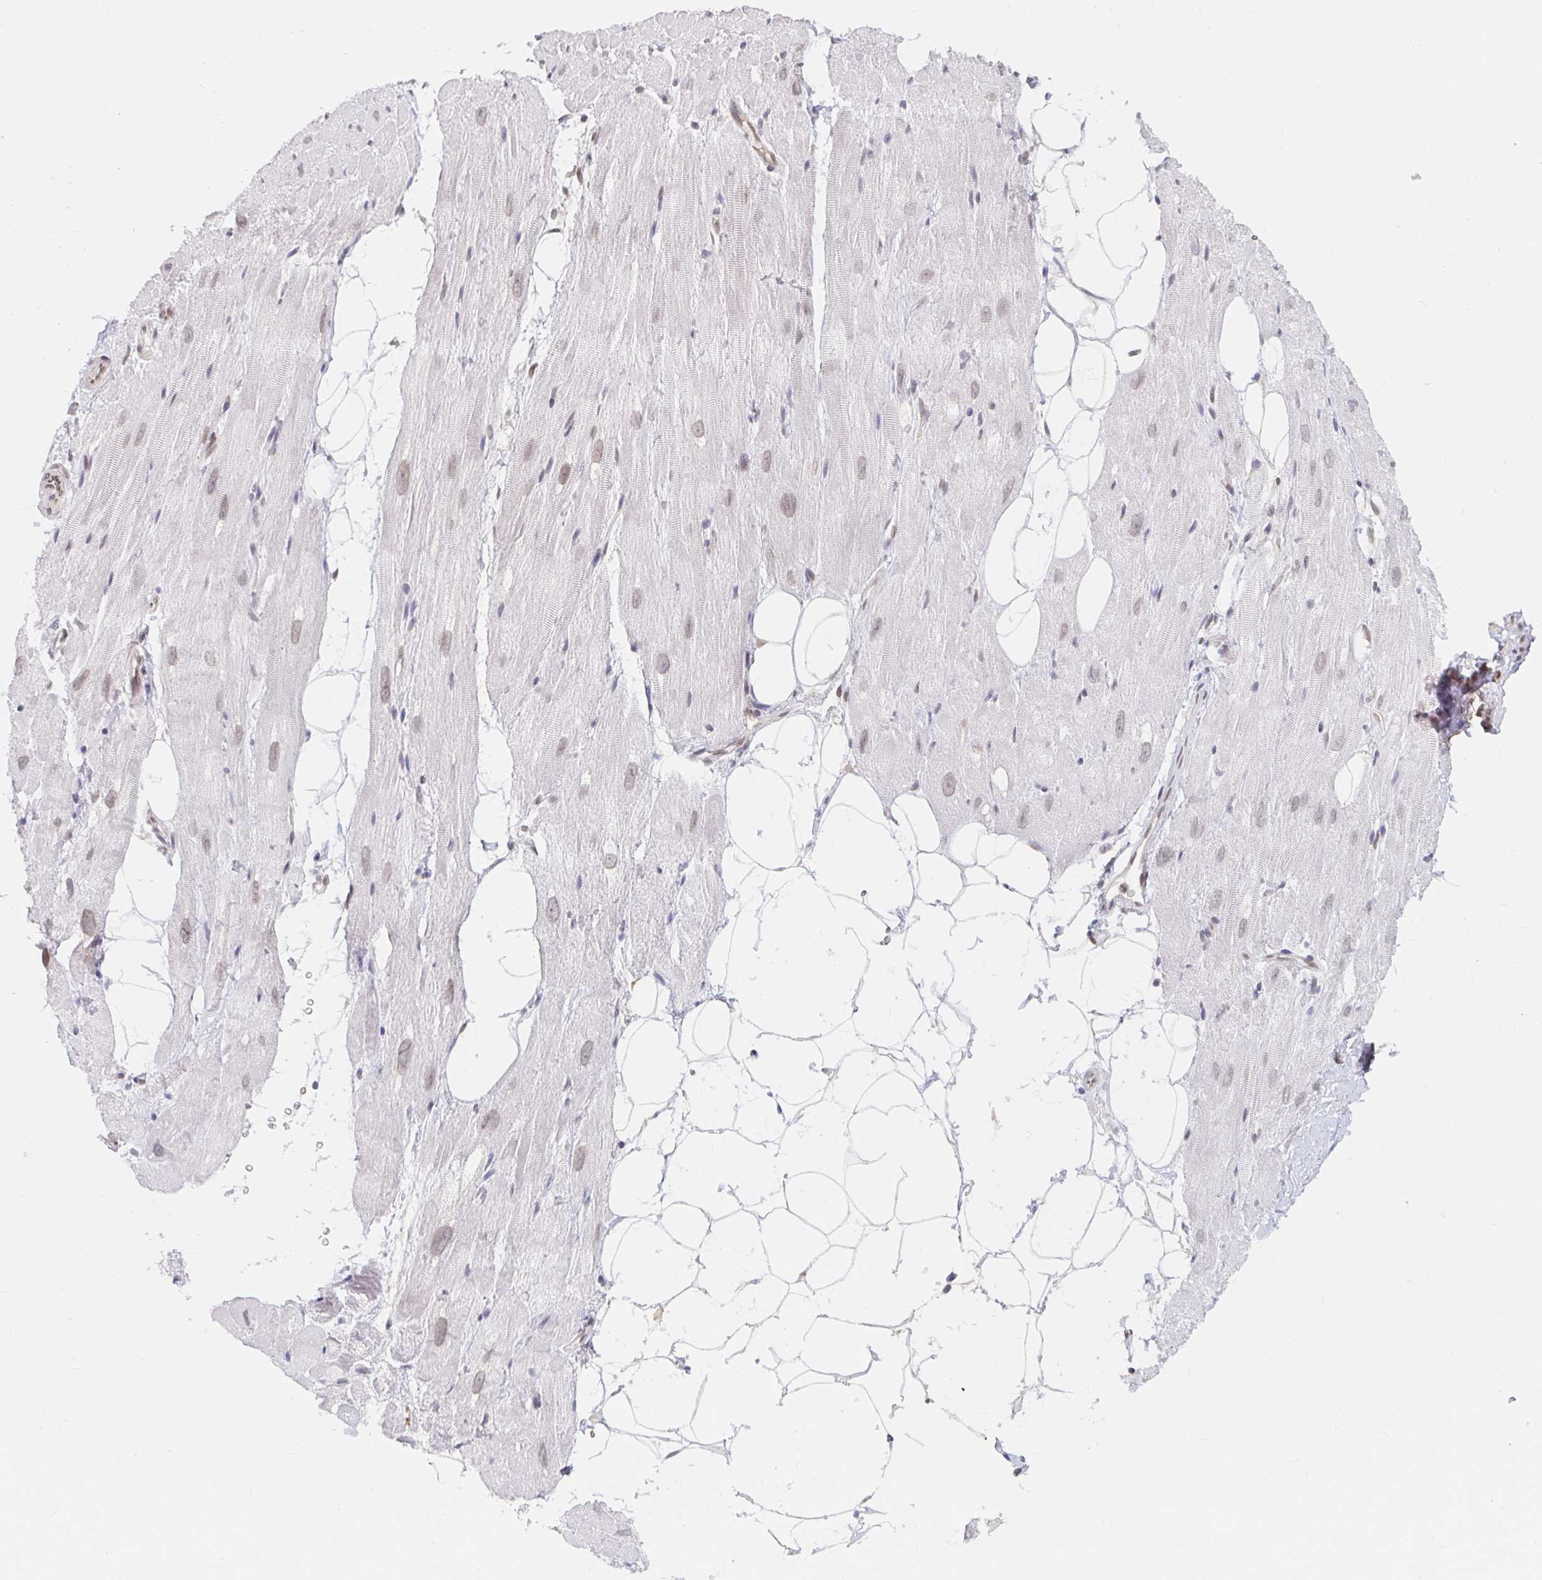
{"staining": {"intensity": "weak", "quantity": "25%-75%", "location": "nuclear"}, "tissue": "heart muscle", "cell_type": "Cardiomyocytes", "image_type": "normal", "snomed": [{"axis": "morphology", "description": "Normal tissue, NOS"}, {"axis": "topography", "description": "Heart"}], "caption": "Cardiomyocytes reveal low levels of weak nuclear positivity in approximately 25%-75% of cells in benign heart muscle. The staining was performed using DAB, with brown indicating positive protein expression. Nuclei are stained blue with hematoxylin.", "gene": "CHD2", "patient": {"sex": "male", "age": 62}}